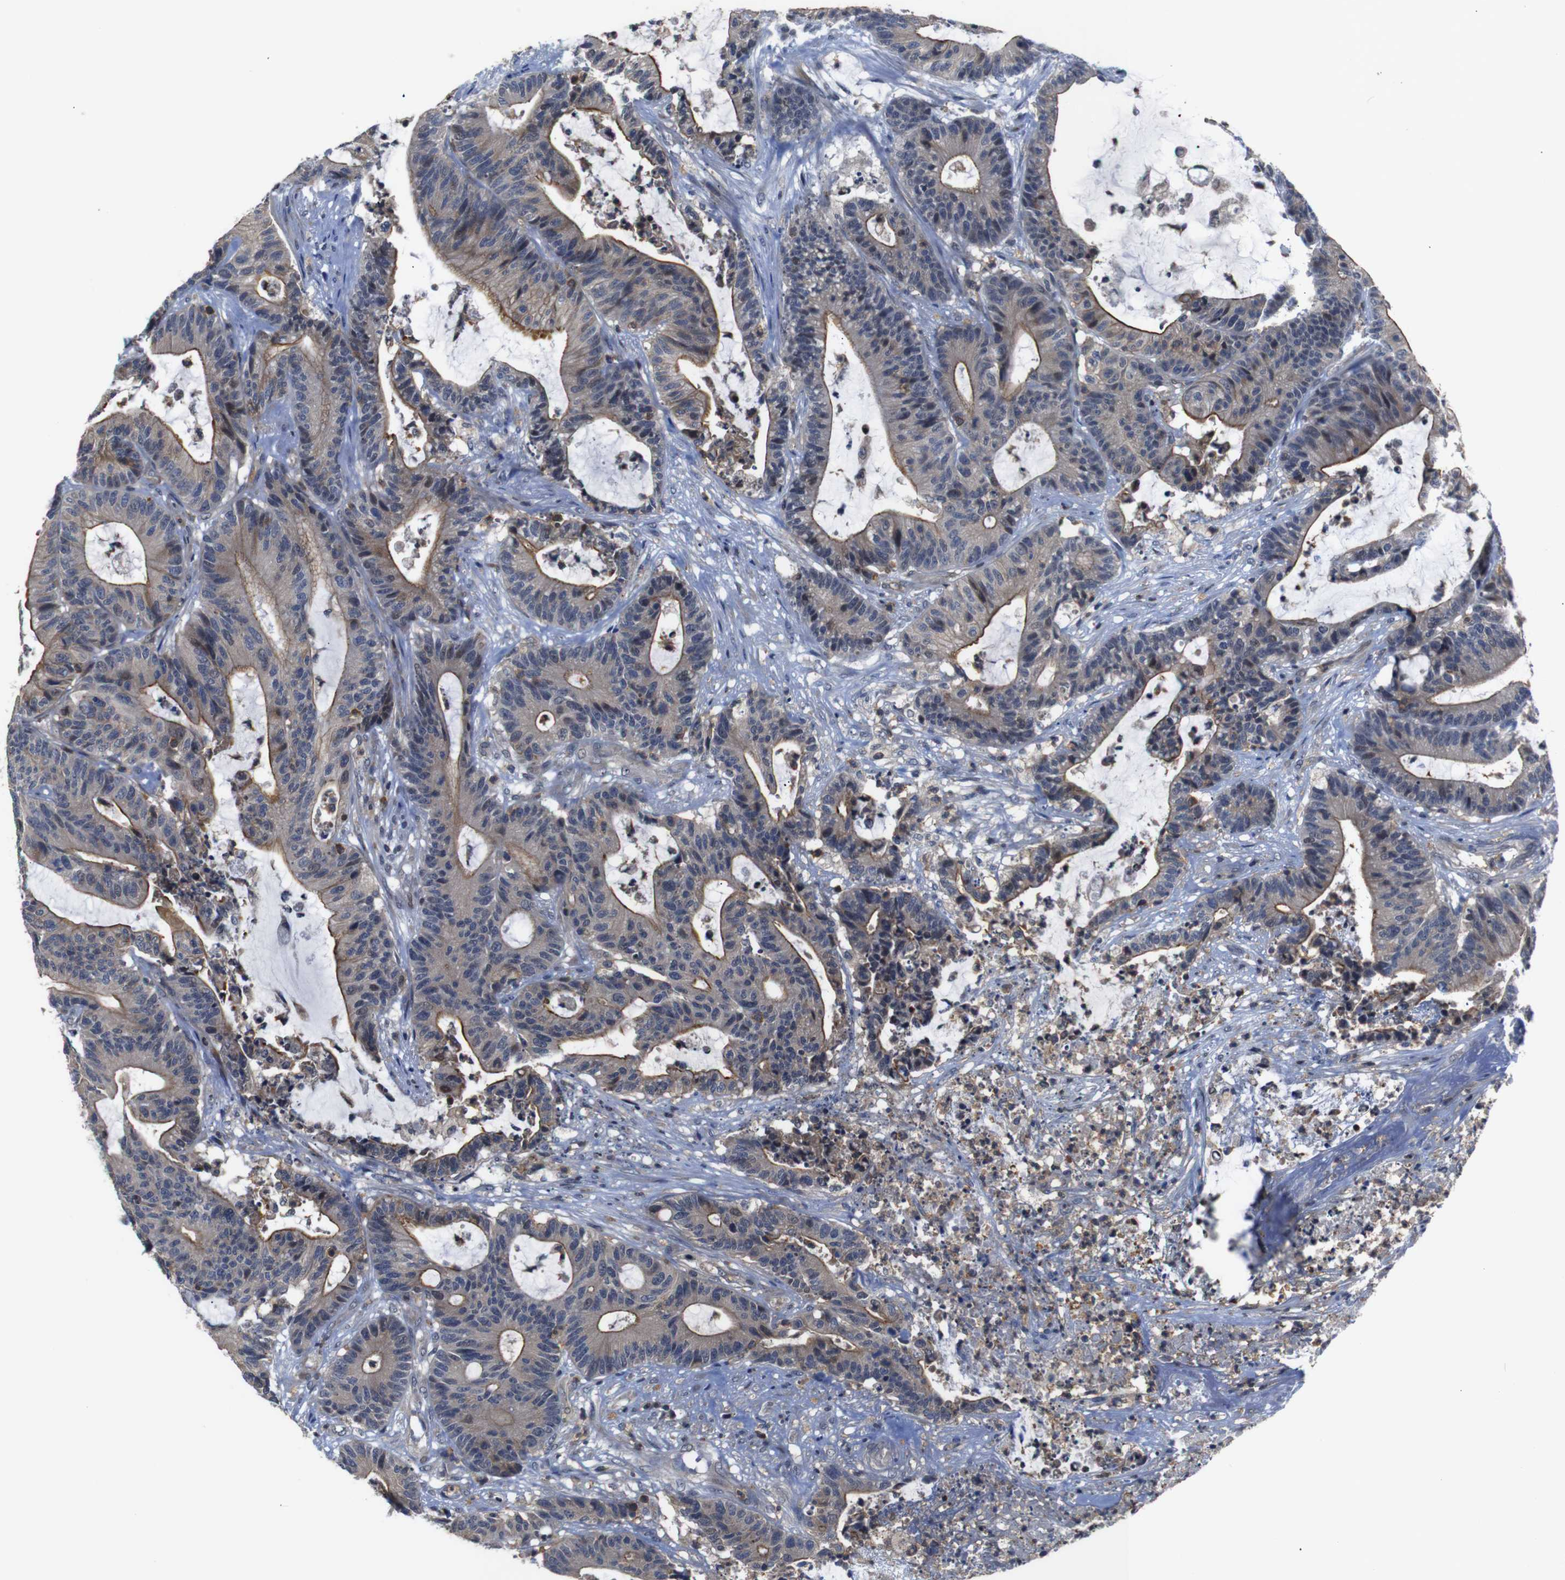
{"staining": {"intensity": "moderate", "quantity": ">75%", "location": "cytoplasmic/membranous"}, "tissue": "colorectal cancer", "cell_type": "Tumor cells", "image_type": "cancer", "snomed": [{"axis": "morphology", "description": "Adenocarcinoma, NOS"}, {"axis": "topography", "description": "Colon"}], "caption": "A histopathology image showing moderate cytoplasmic/membranous staining in about >75% of tumor cells in colorectal adenocarcinoma, as visualized by brown immunohistochemical staining.", "gene": "BRWD3", "patient": {"sex": "female", "age": 84}}